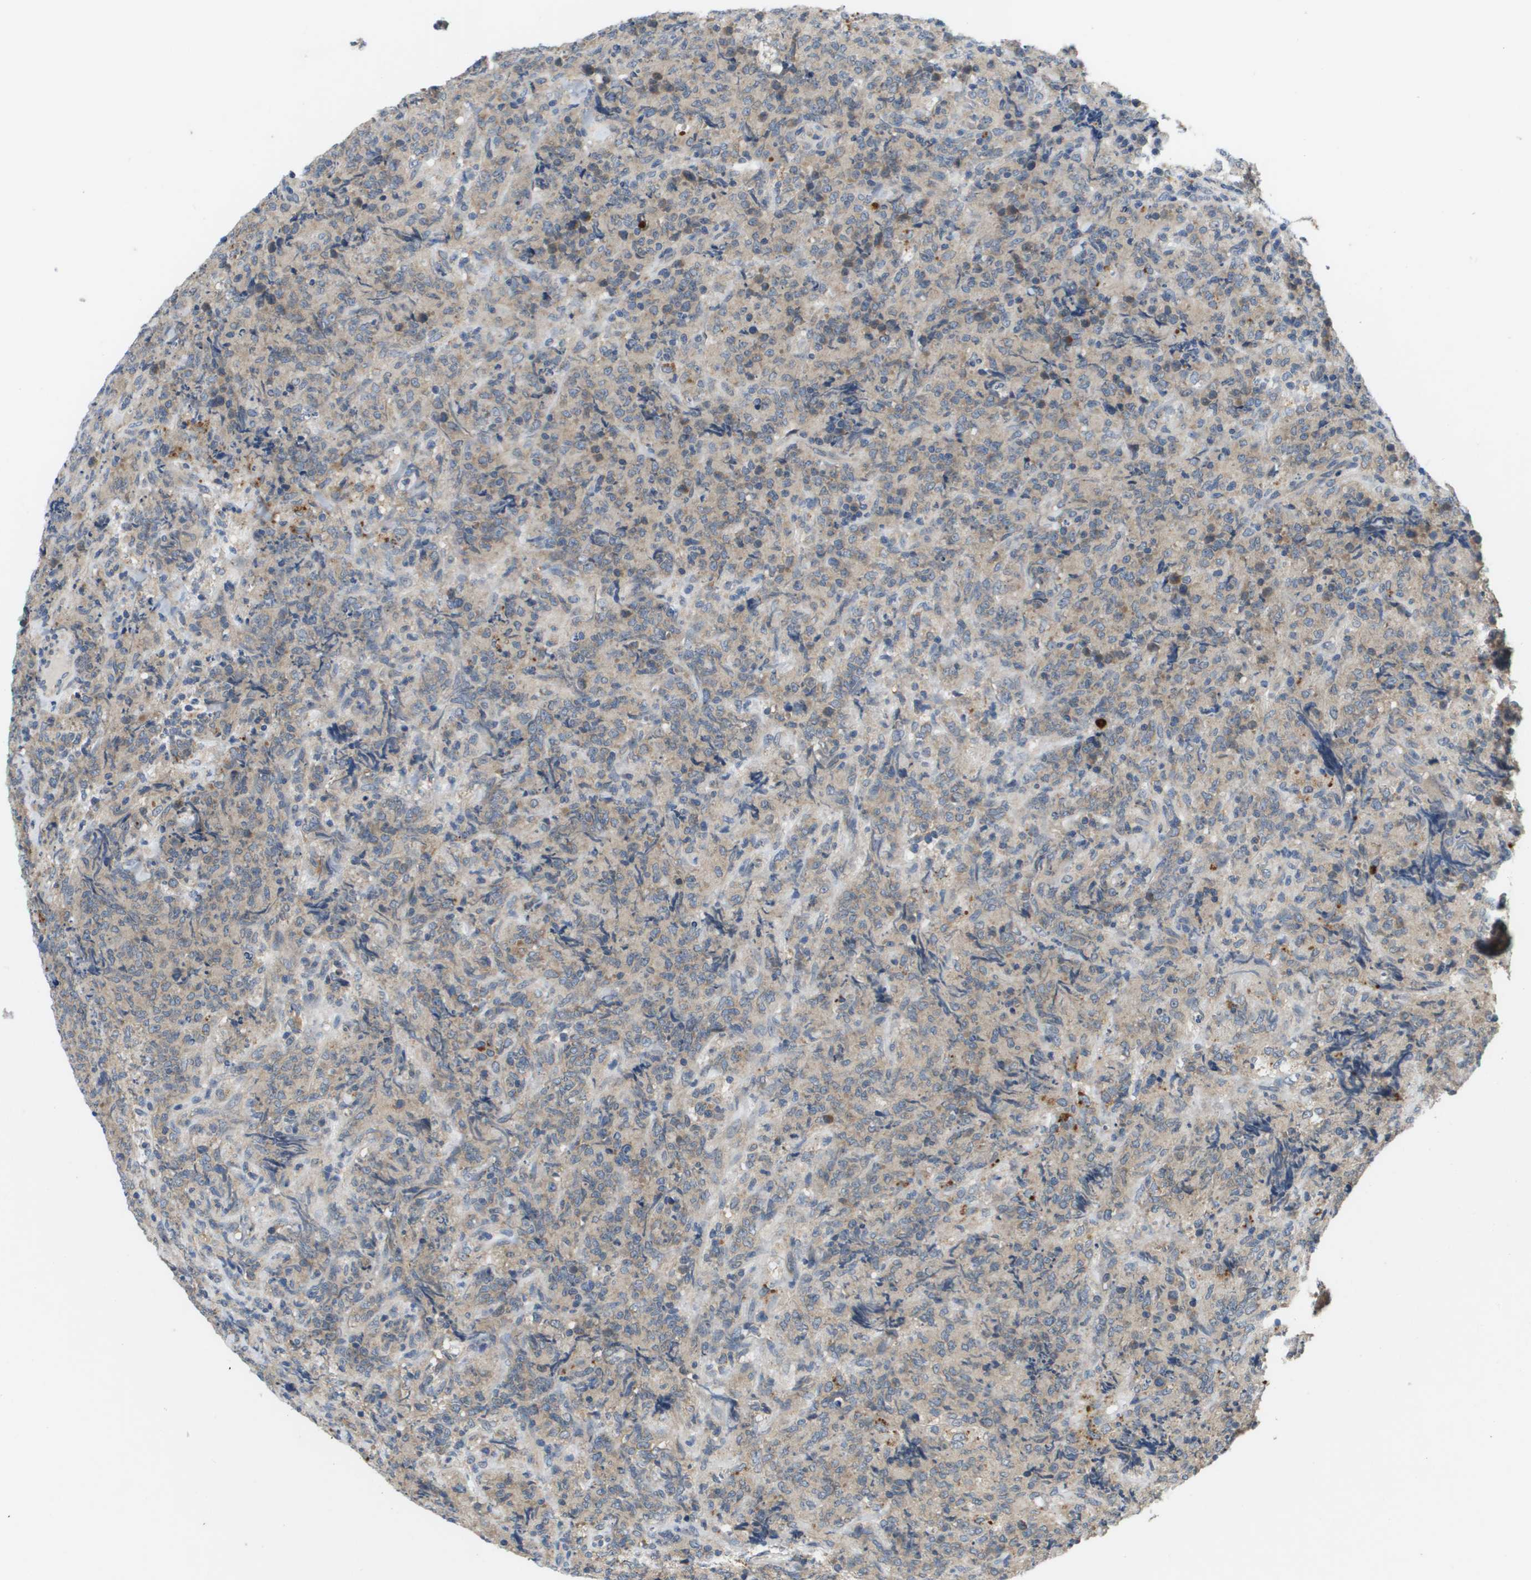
{"staining": {"intensity": "weak", "quantity": "<25%", "location": "cytoplasmic/membranous"}, "tissue": "lymphoma", "cell_type": "Tumor cells", "image_type": "cancer", "snomed": [{"axis": "morphology", "description": "Malignant lymphoma, non-Hodgkin's type, High grade"}, {"axis": "topography", "description": "Tonsil"}], "caption": "This image is of malignant lymphoma, non-Hodgkin's type (high-grade) stained with IHC to label a protein in brown with the nuclei are counter-stained blue. There is no expression in tumor cells.", "gene": "SLC25A20", "patient": {"sex": "female", "age": 36}}